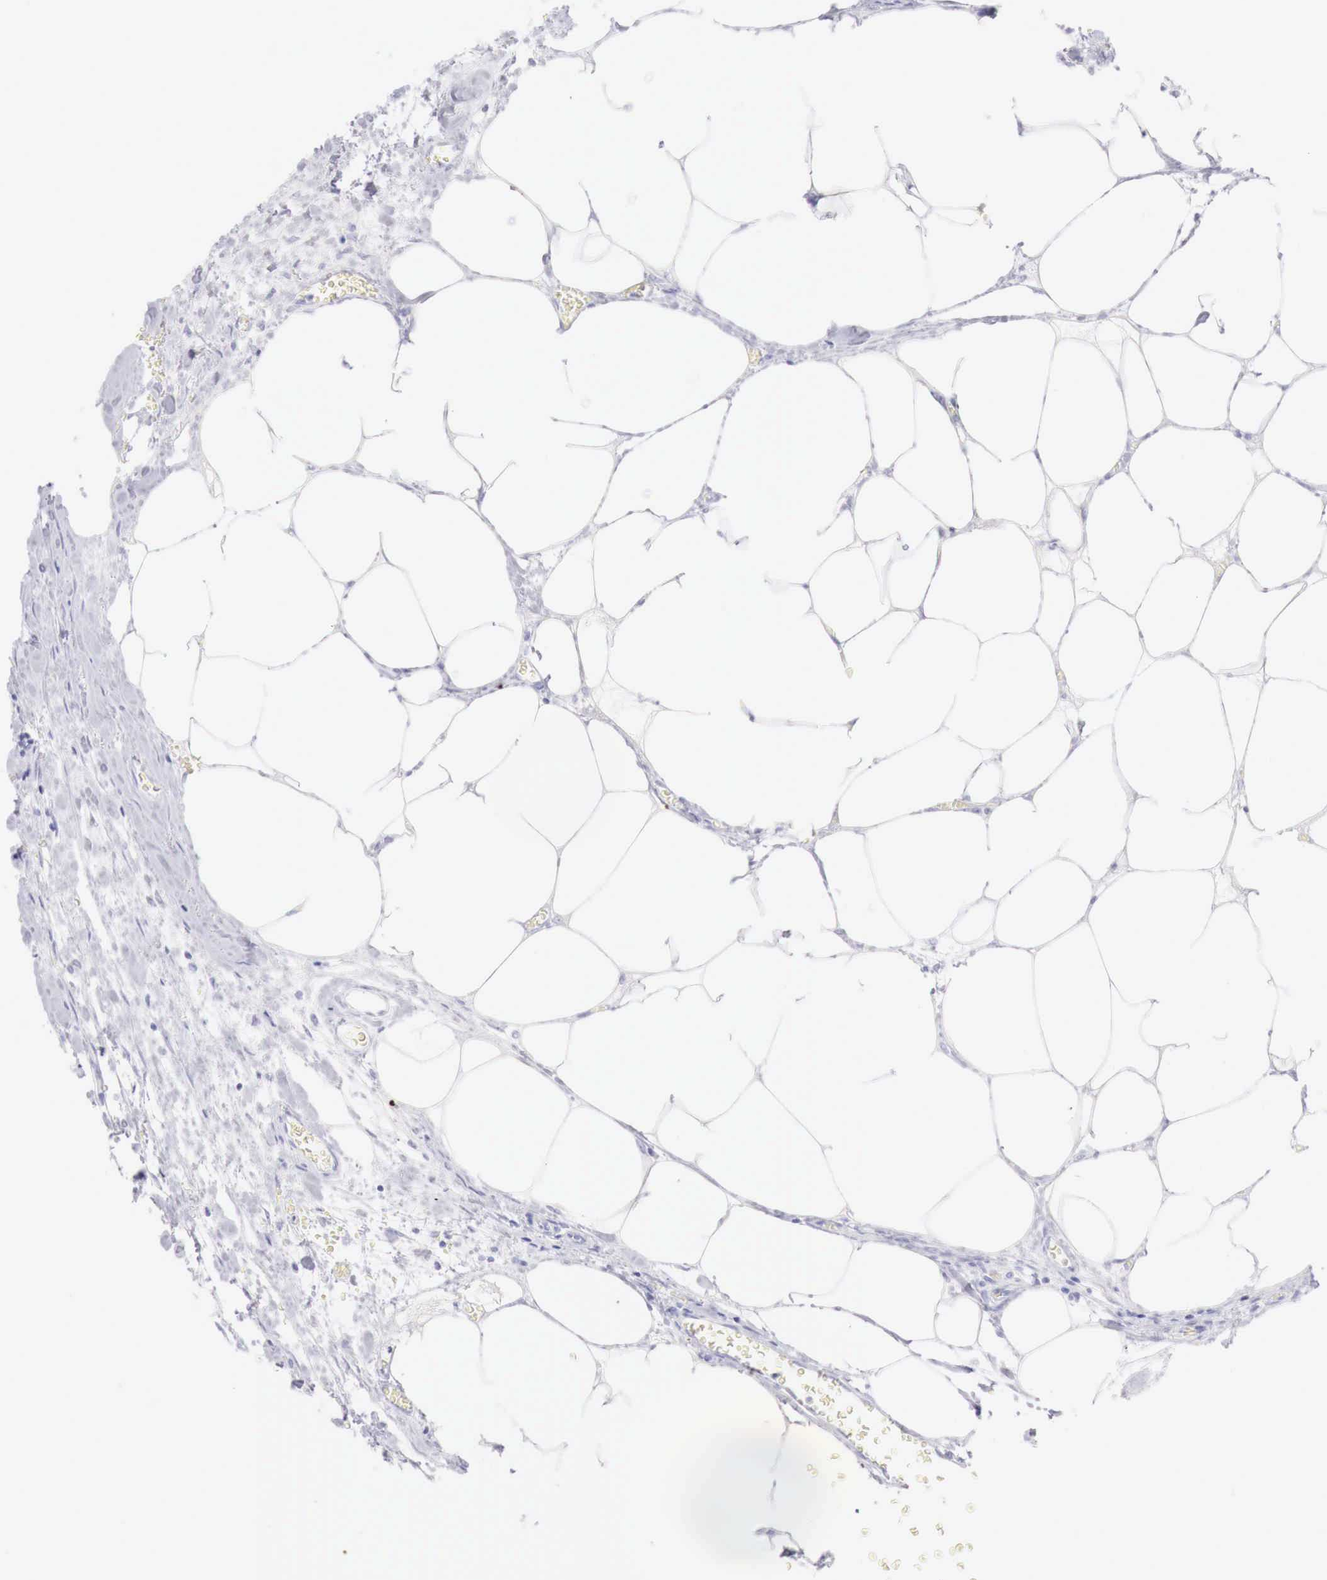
{"staining": {"intensity": "negative", "quantity": "none", "location": "none"}, "tissue": "colorectal cancer", "cell_type": "Tumor cells", "image_type": "cancer", "snomed": [{"axis": "morphology", "description": "Adenocarcinoma, NOS"}, {"axis": "topography", "description": "Colon"}], "caption": "This is an immunohistochemistry histopathology image of human colorectal adenocarcinoma. There is no staining in tumor cells.", "gene": "INHA", "patient": {"sex": "male", "age": 55}}